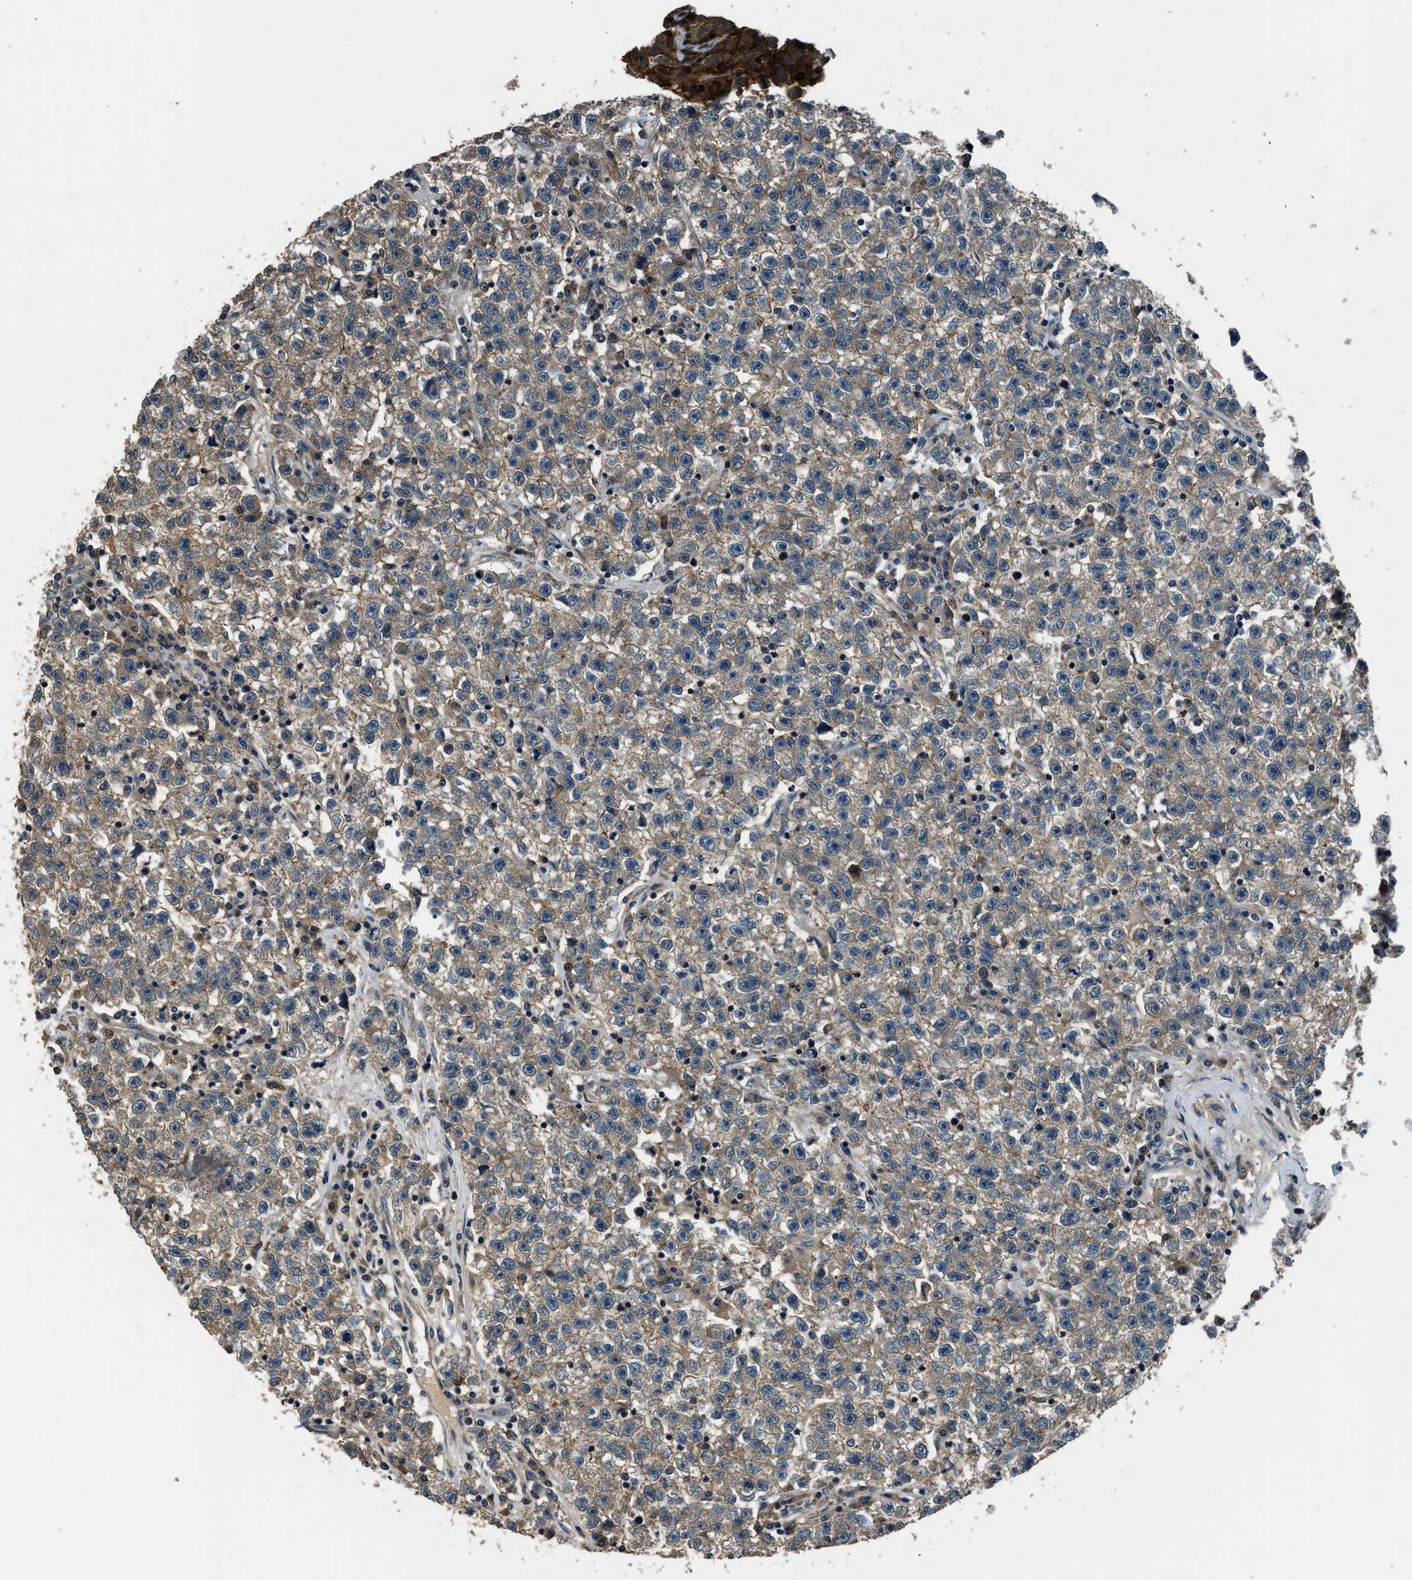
{"staining": {"intensity": "weak", "quantity": "25%-75%", "location": "cytoplasmic/membranous"}, "tissue": "testis cancer", "cell_type": "Tumor cells", "image_type": "cancer", "snomed": [{"axis": "morphology", "description": "Seminoma, NOS"}, {"axis": "topography", "description": "Testis"}], "caption": "Immunohistochemistry (IHC) micrograph of neoplastic tissue: testis cancer stained using immunohistochemistry reveals low levels of weak protein expression localized specifically in the cytoplasmic/membranous of tumor cells, appearing as a cytoplasmic/membranous brown color.", "gene": "ARHGEF11", "patient": {"sex": "male", "age": 22}}